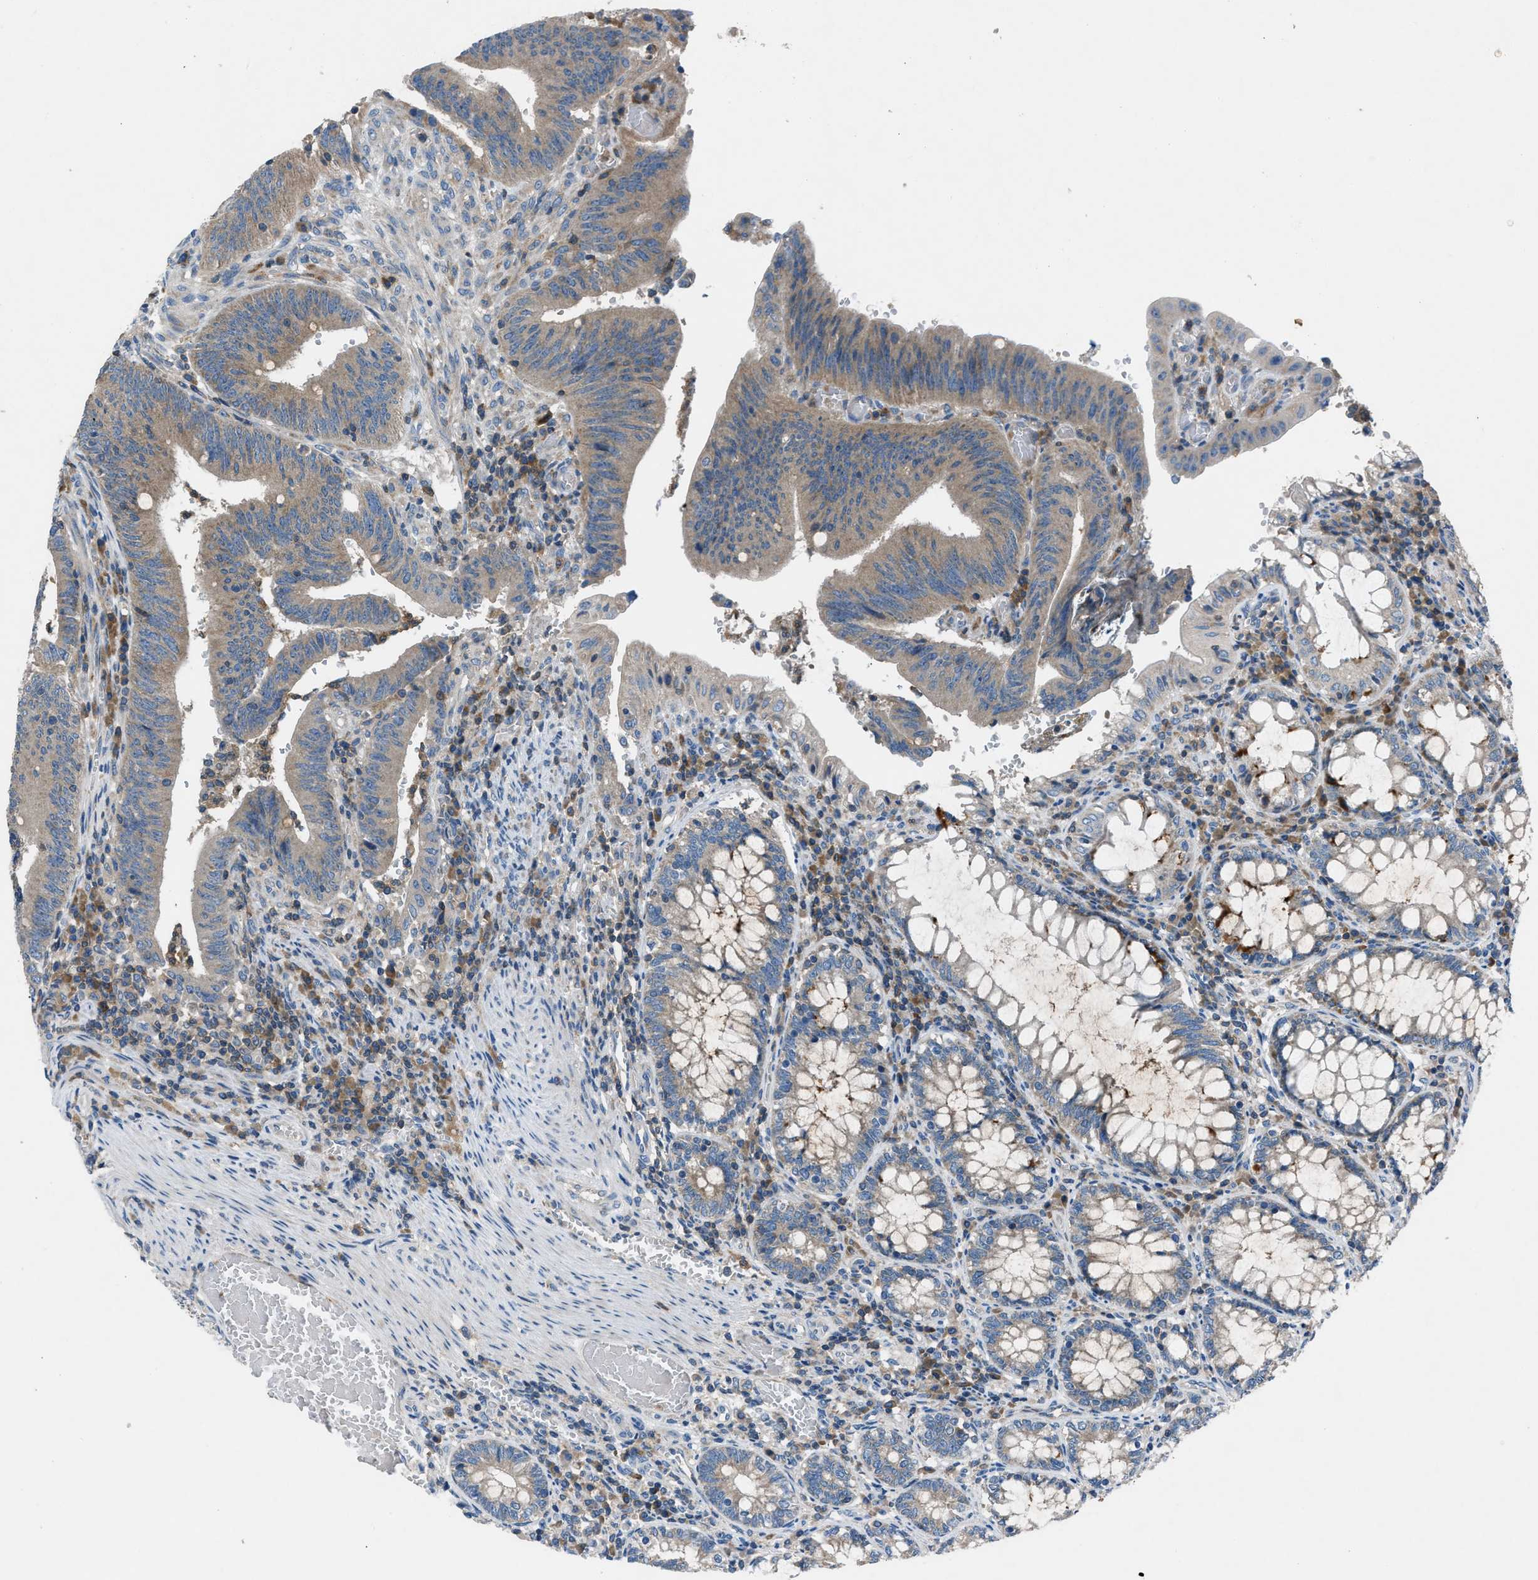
{"staining": {"intensity": "weak", "quantity": ">75%", "location": "cytoplasmic/membranous"}, "tissue": "colorectal cancer", "cell_type": "Tumor cells", "image_type": "cancer", "snomed": [{"axis": "morphology", "description": "Normal tissue, NOS"}, {"axis": "morphology", "description": "Adenocarcinoma, NOS"}, {"axis": "topography", "description": "Rectum"}], "caption": "An image of colorectal adenocarcinoma stained for a protein reveals weak cytoplasmic/membranous brown staining in tumor cells. (Stains: DAB (3,3'-diaminobenzidine) in brown, nuclei in blue, Microscopy: brightfield microscopy at high magnification).", "gene": "GRK6", "patient": {"sex": "female", "age": 66}}